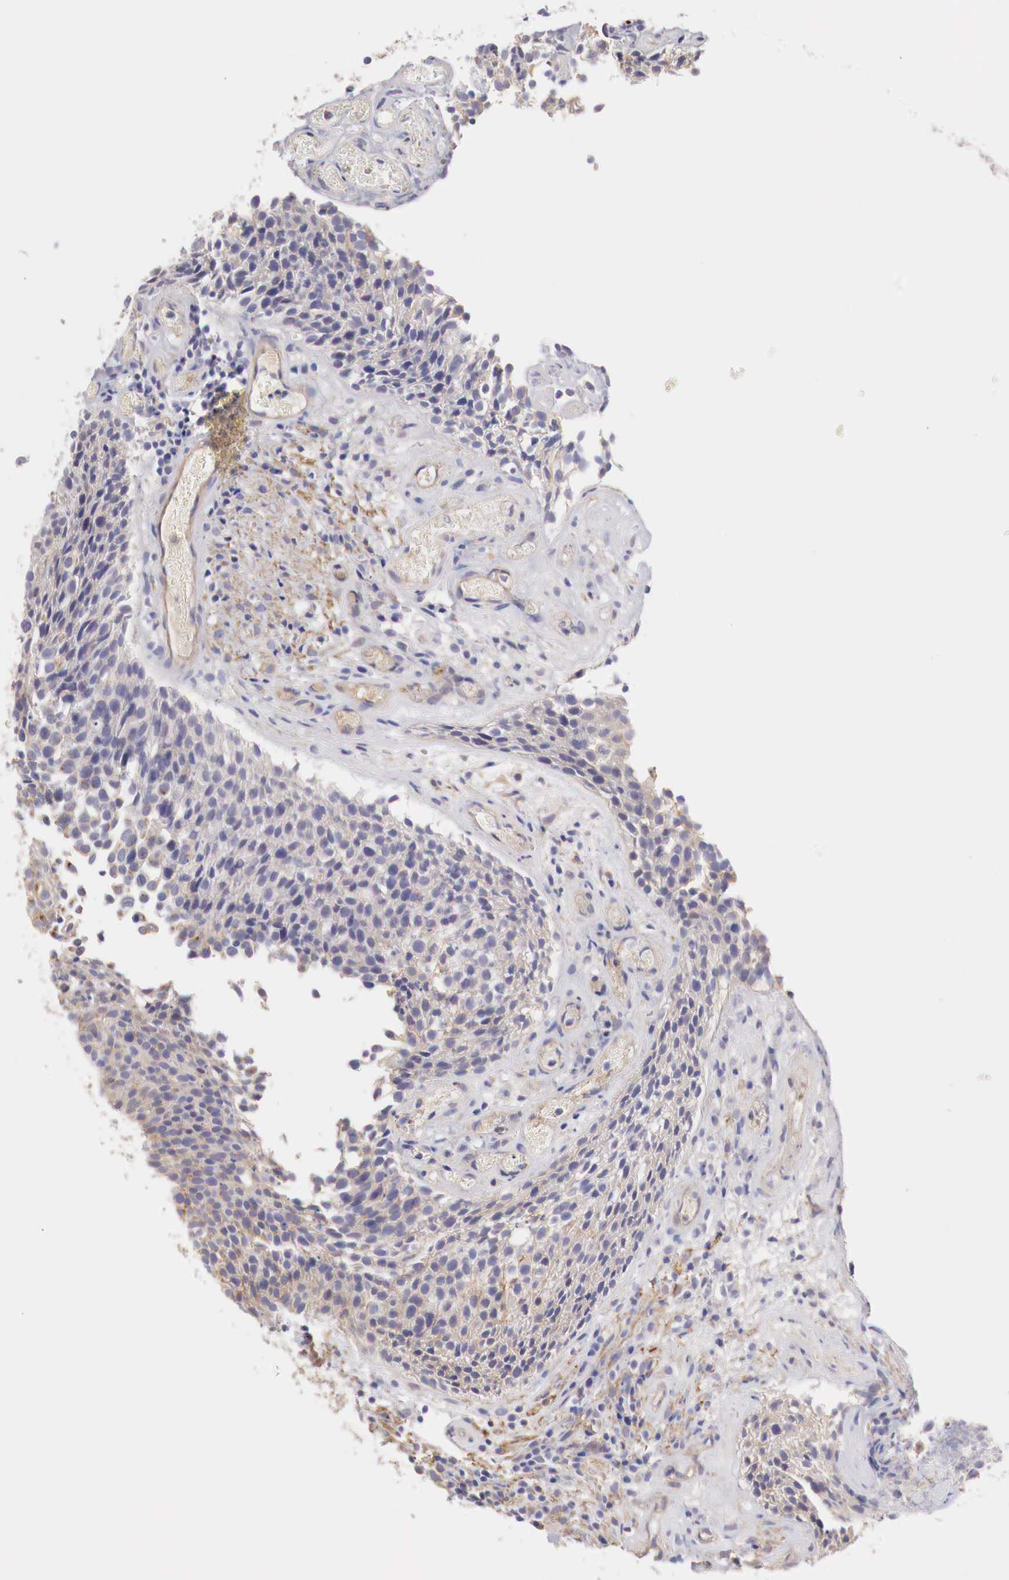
{"staining": {"intensity": "weak", "quantity": "25%-75%", "location": "cytoplasmic/membranous"}, "tissue": "urothelial cancer", "cell_type": "Tumor cells", "image_type": "cancer", "snomed": [{"axis": "morphology", "description": "Urothelial carcinoma, Low grade"}, {"axis": "topography", "description": "Urinary bladder"}], "caption": "IHC (DAB (3,3'-diaminobenzidine)) staining of human low-grade urothelial carcinoma demonstrates weak cytoplasmic/membranous protein positivity in approximately 25%-75% of tumor cells.", "gene": "KLHDC7B", "patient": {"sex": "male", "age": 85}}